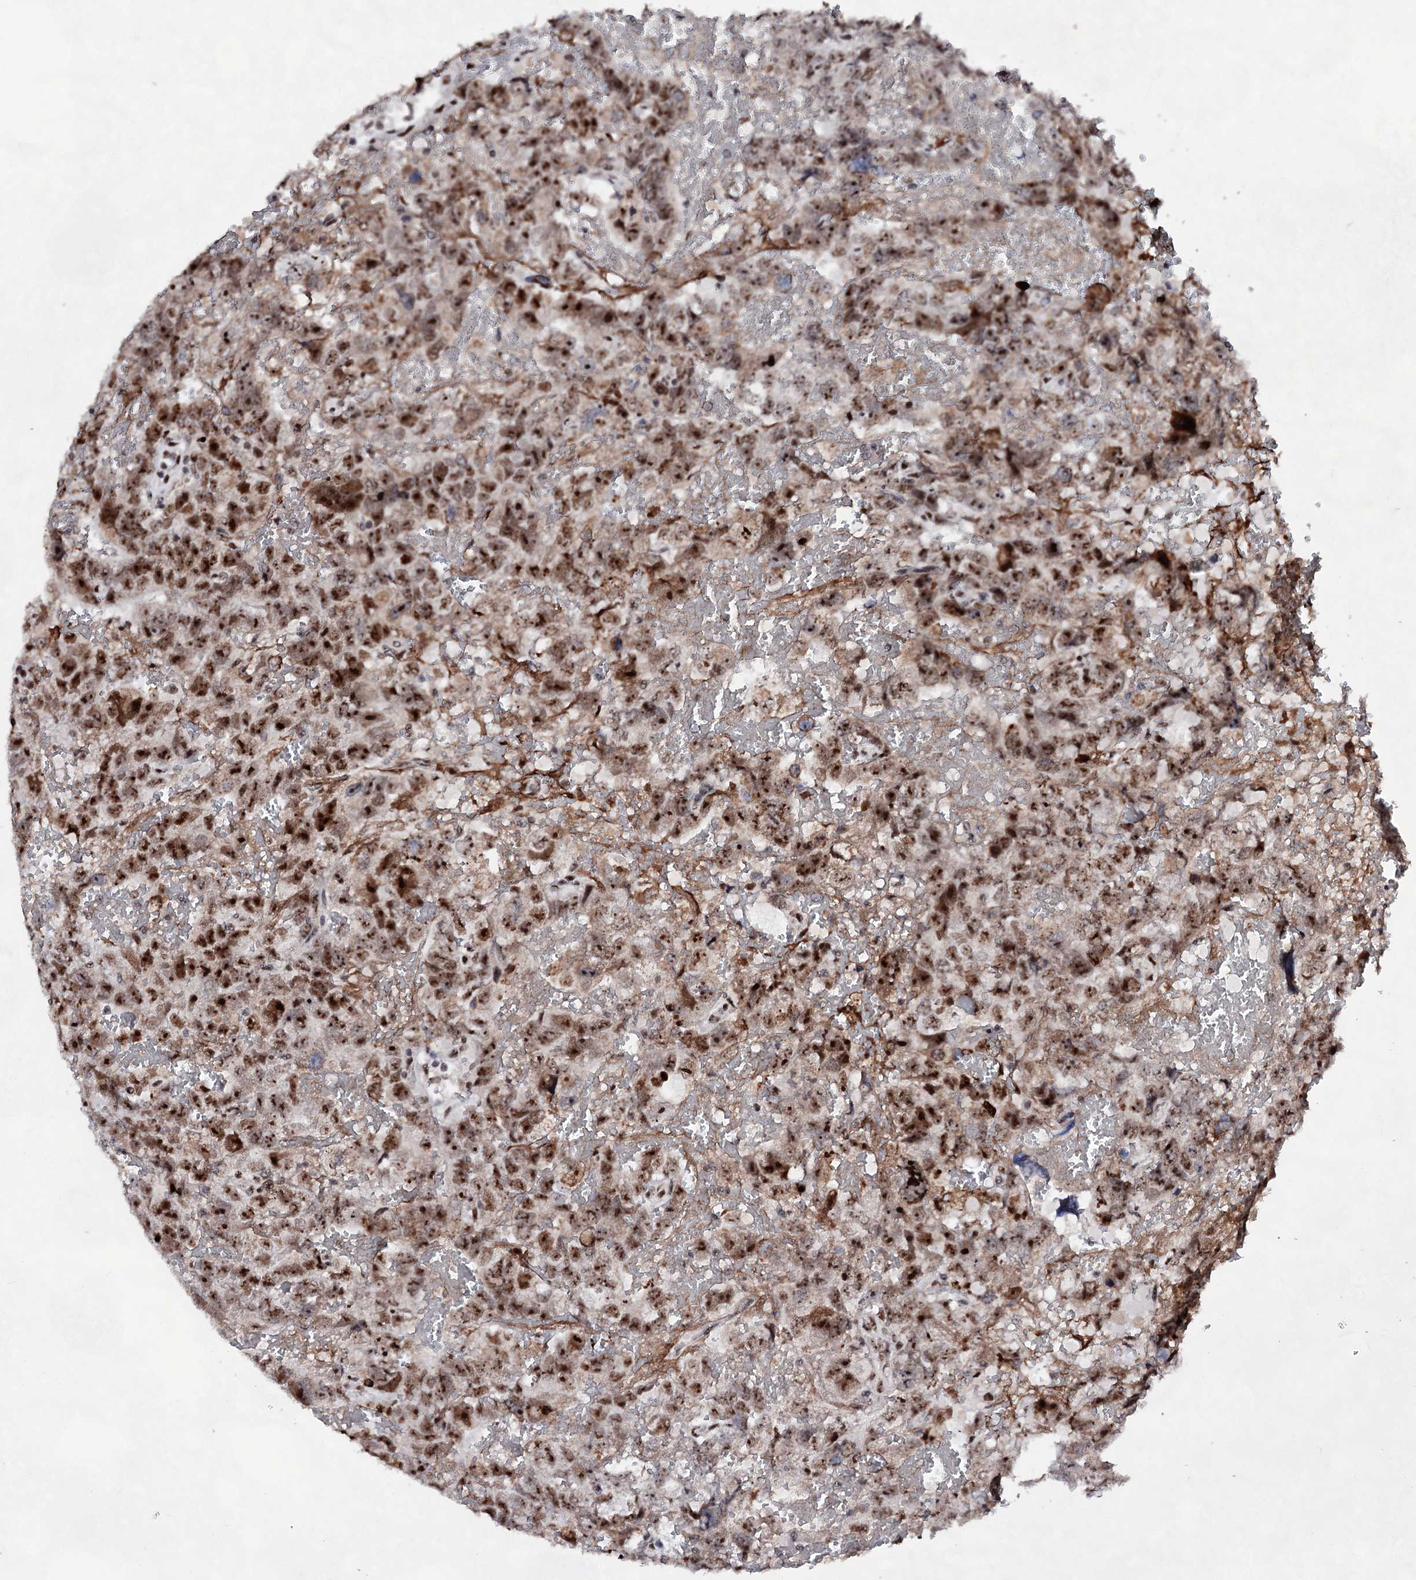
{"staining": {"intensity": "strong", "quantity": ">75%", "location": "nuclear"}, "tissue": "testis cancer", "cell_type": "Tumor cells", "image_type": "cancer", "snomed": [{"axis": "morphology", "description": "Carcinoma, Embryonal, NOS"}, {"axis": "topography", "description": "Testis"}], "caption": "The micrograph shows staining of testis cancer, revealing strong nuclear protein staining (brown color) within tumor cells.", "gene": "EXOSC10", "patient": {"sex": "male", "age": 45}}